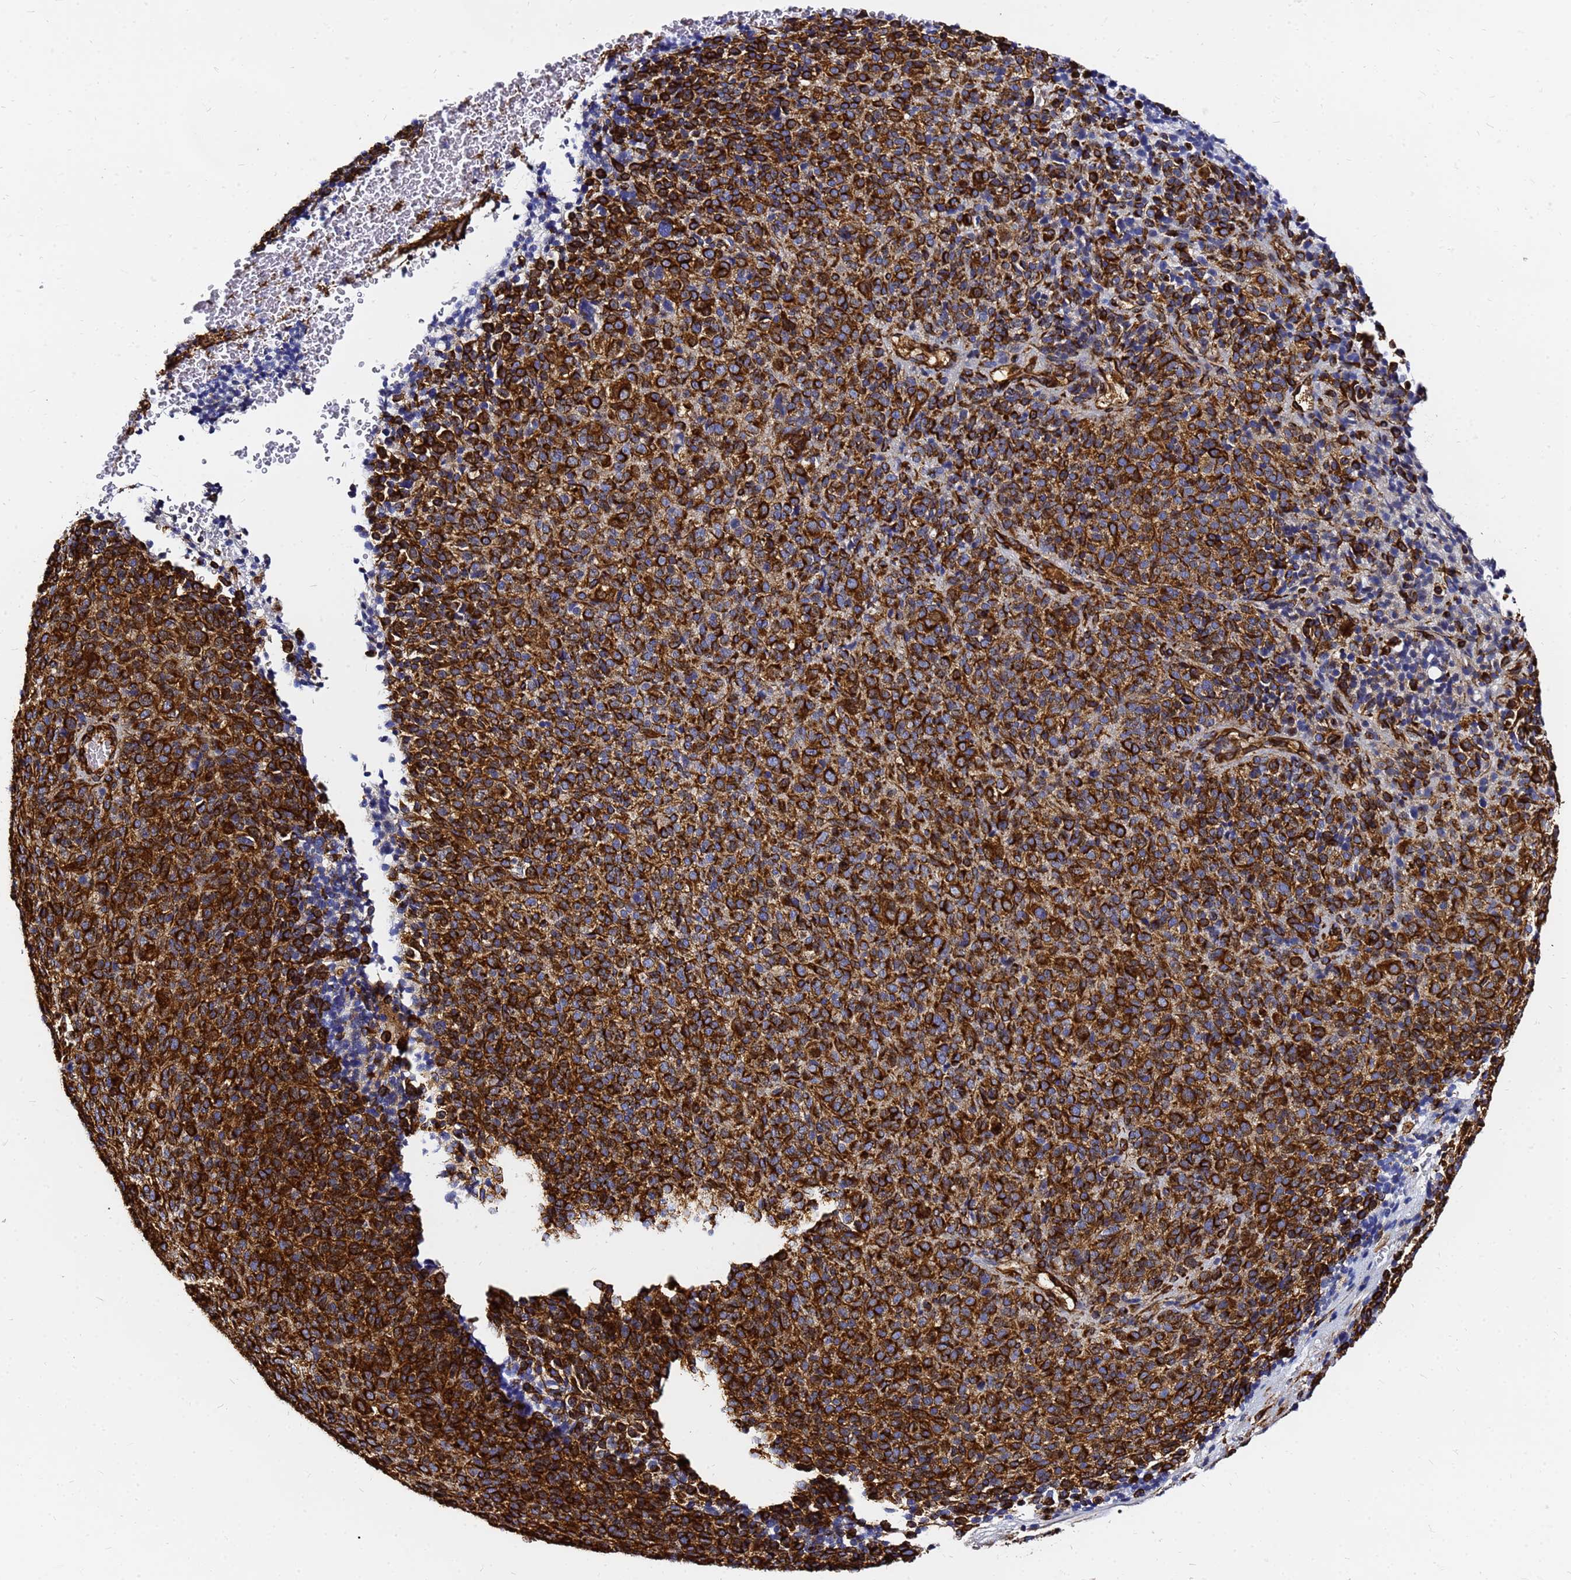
{"staining": {"intensity": "strong", "quantity": ">75%", "location": "cytoplasmic/membranous"}, "tissue": "melanoma", "cell_type": "Tumor cells", "image_type": "cancer", "snomed": [{"axis": "morphology", "description": "Malignant melanoma, Metastatic site"}, {"axis": "topography", "description": "Brain"}], "caption": "High-magnification brightfield microscopy of melanoma stained with DAB (brown) and counterstained with hematoxylin (blue). tumor cells exhibit strong cytoplasmic/membranous expression is seen in about>75% of cells.", "gene": "TUBA8", "patient": {"sex": "female", "age": 56}}